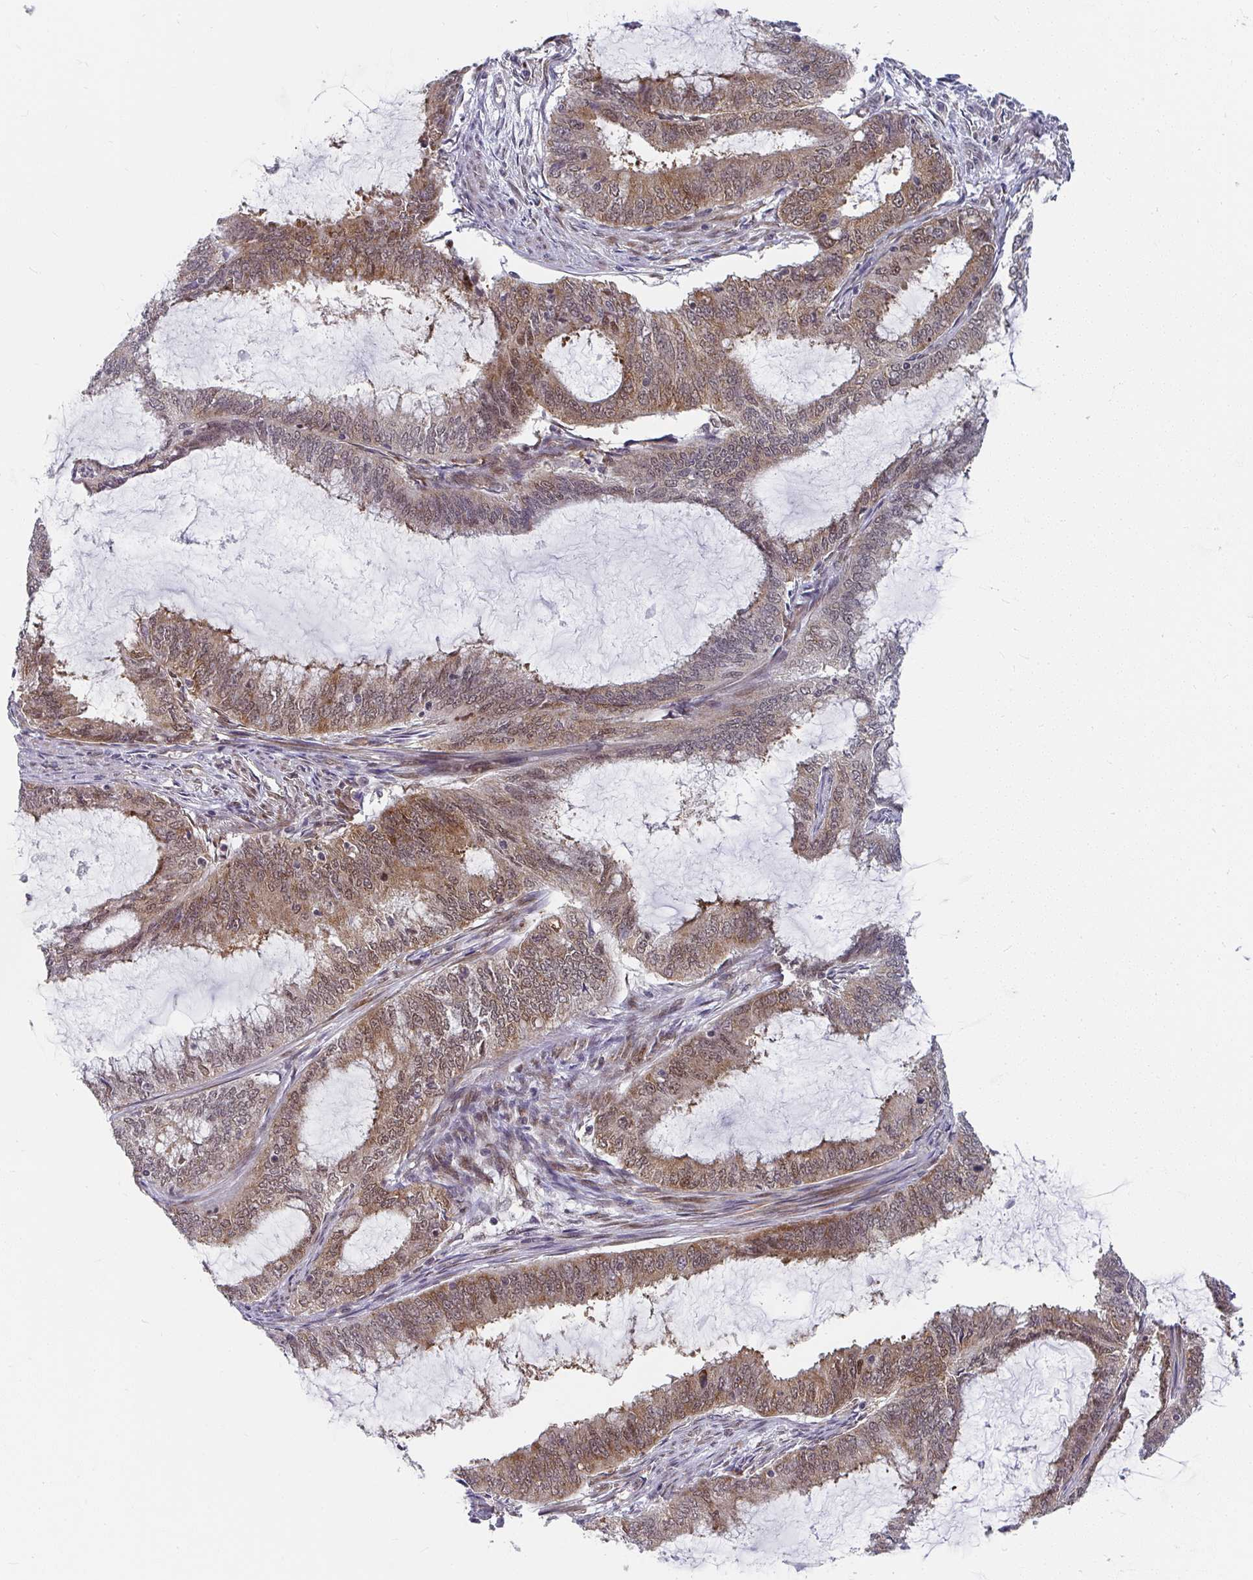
{"staining": {"intensity": "moderate", "quantity": ">75%", "location": "cytoplasmic/membranous,nuclear"}, "tissue": "endometrial cancer", "cell_type": "Tumor cells", "image_type": "cancer", "snomed": [{"axis": "morphology", "description": "Adenocarcinoma, NOS"}, {"axis": "topography", "description": "Endometrium"}], "caption": "Protein expression analysis of human endometrial adenocarcinoma reveals moderate cytoplasmic/membranous and nuclear expression in approximately >75% of tumor cells. The protein is shown in brown color, while the nuclei are stained blue.", "gene": "SYNCRIP", "patient": {"sex": "female", "age": 51}}